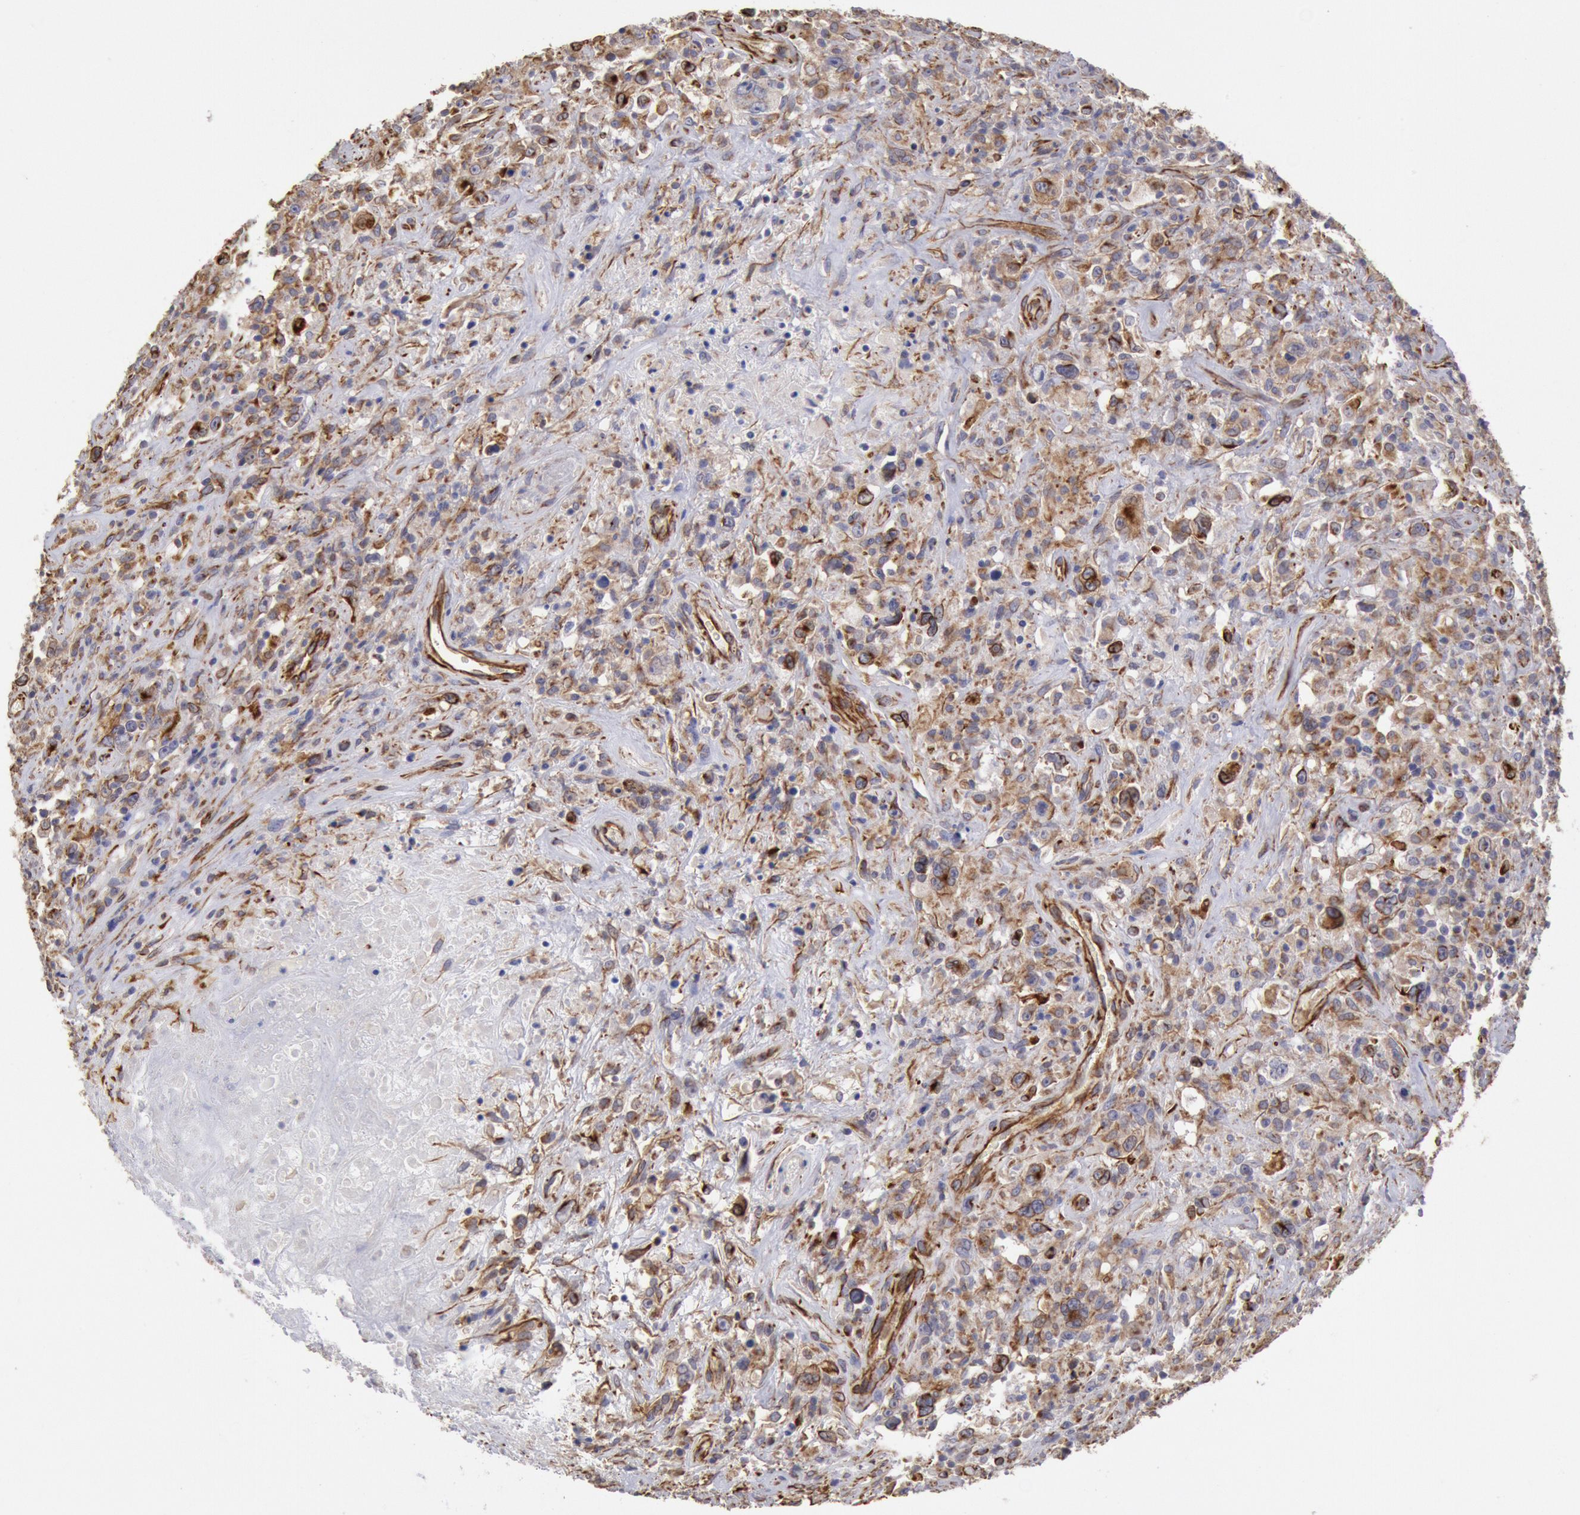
{"staining": {"intensity": "moderate", "quantity": "<25%", "location": "cytoplasmic/membranous"}, "tissue": "lymphoma", "cell_type": "Tumor cells", "image_type": "cancer", "snomed": [{"axis": "morphology", "description": "Hodgkin's disease, NOS"}, {"axis": "topography", "description": "Lymph node"}], "caption": "Lymphoma stained with a brown dye displays moderate cytoplasmic/membranous positive positivity in about <25% of tumor cells.", "gene": "RNF139", "patient": {"sex": "male", "age": 46}}